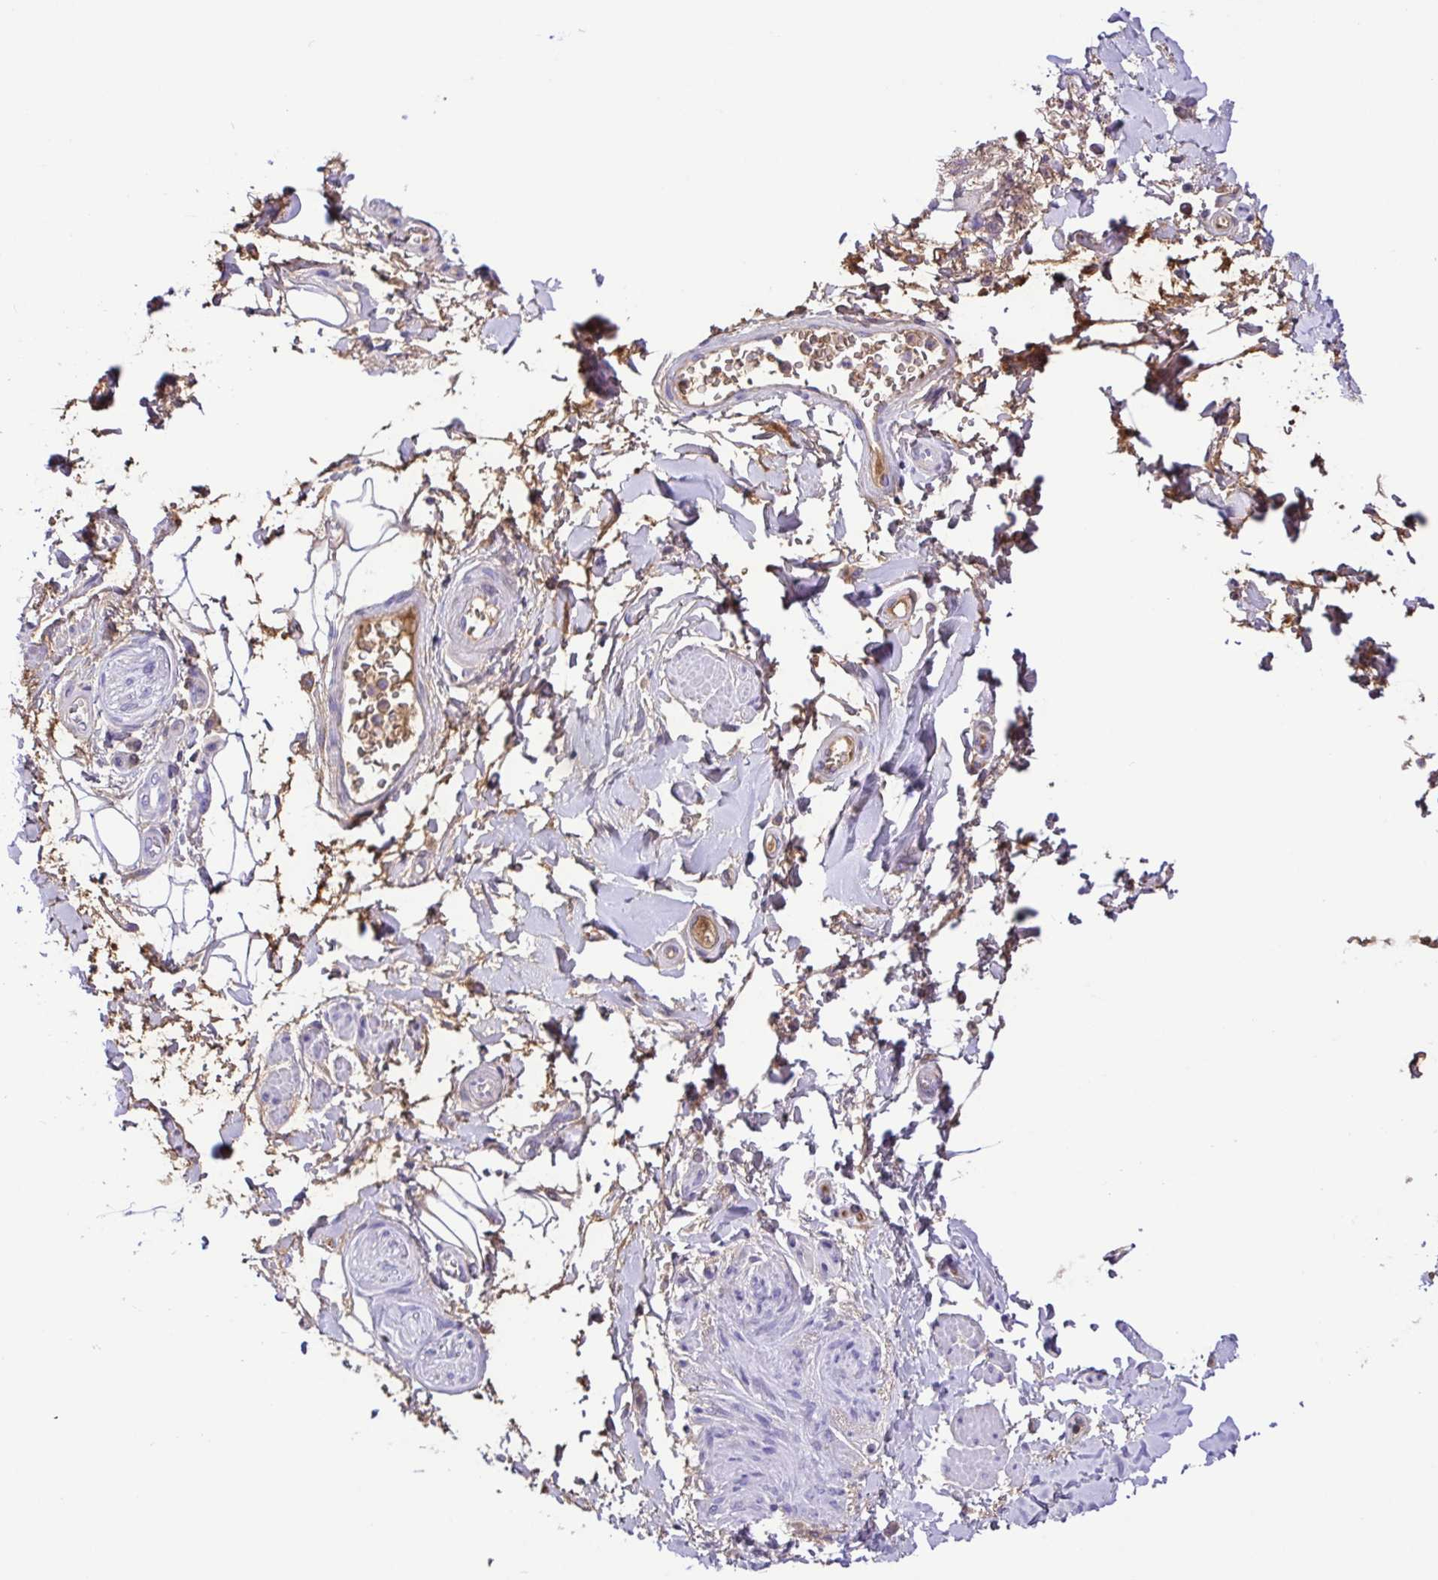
{"staining": {"intensity": "negative", "quantity": "none", "location": "none"}, "tissue": "adipose tissue", "cell_type": "Adipocytes", "image_type": "normal", "snomed": [{"axis": "morphology", "description": "Normal tissue, NOS"}, {"axis": "topography", "description": "Urinary bladder"}, {"axis": "topography", "description": "Peripheral nerve tissue"}], "caption": "High magnification brightfield microscopy of normal adipose tissue stained with DAB (3,3'-diaminobenzidine) (brown) and counterstained with hematoxylin (blue): adipocytes show no significant expression. The staining was performed using DAB to visualize the protein expression in brown, while the nuclei were stained in blue with hematoxylin (Magnification: 20x).", "gene": "IGFL1", "patient": {"sex": "female", "age": 60}}